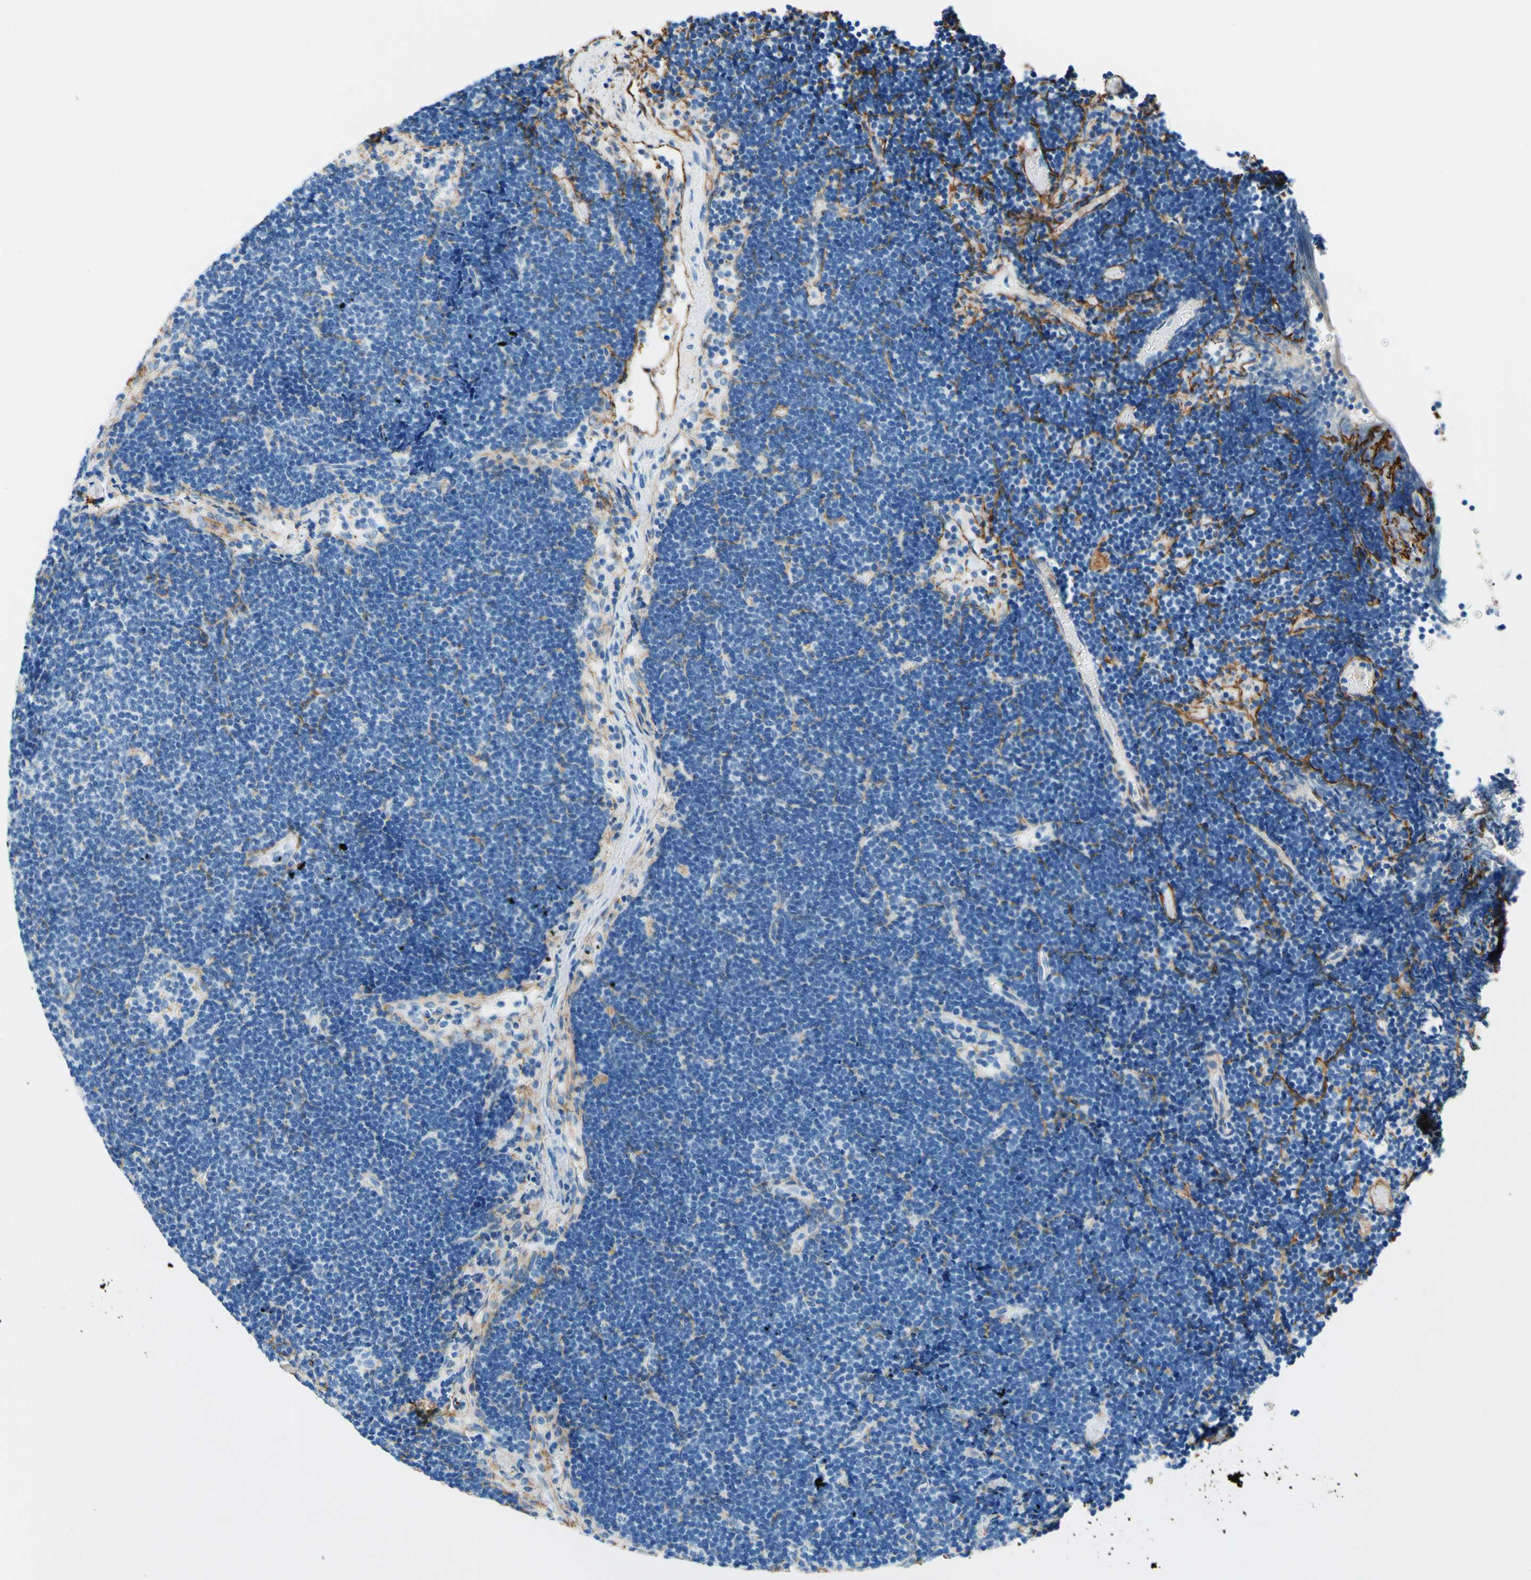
{"staining": {"intensity": "negative", "quantity": "none", "location": "none"}, "tissue": "lymph node", "cell_type": "Germinal center cells", "image_type": "normal", "snomed": [{"axis": "morphology", "description": "Normal tissue, NOS"}, {"axis": "topography", "description": "Lymph node"}], "caption": "A high-resolution histopathology image shows immunohistochemistry staining of normal lymph node, which shows no significant staining in germinal center cells. (DAB immunohistochemistry (IHC) visualized using brightfield microscopy, high magnification).", "gene": "MFAP5", "patient": {"sex": "male", "age": 63}}